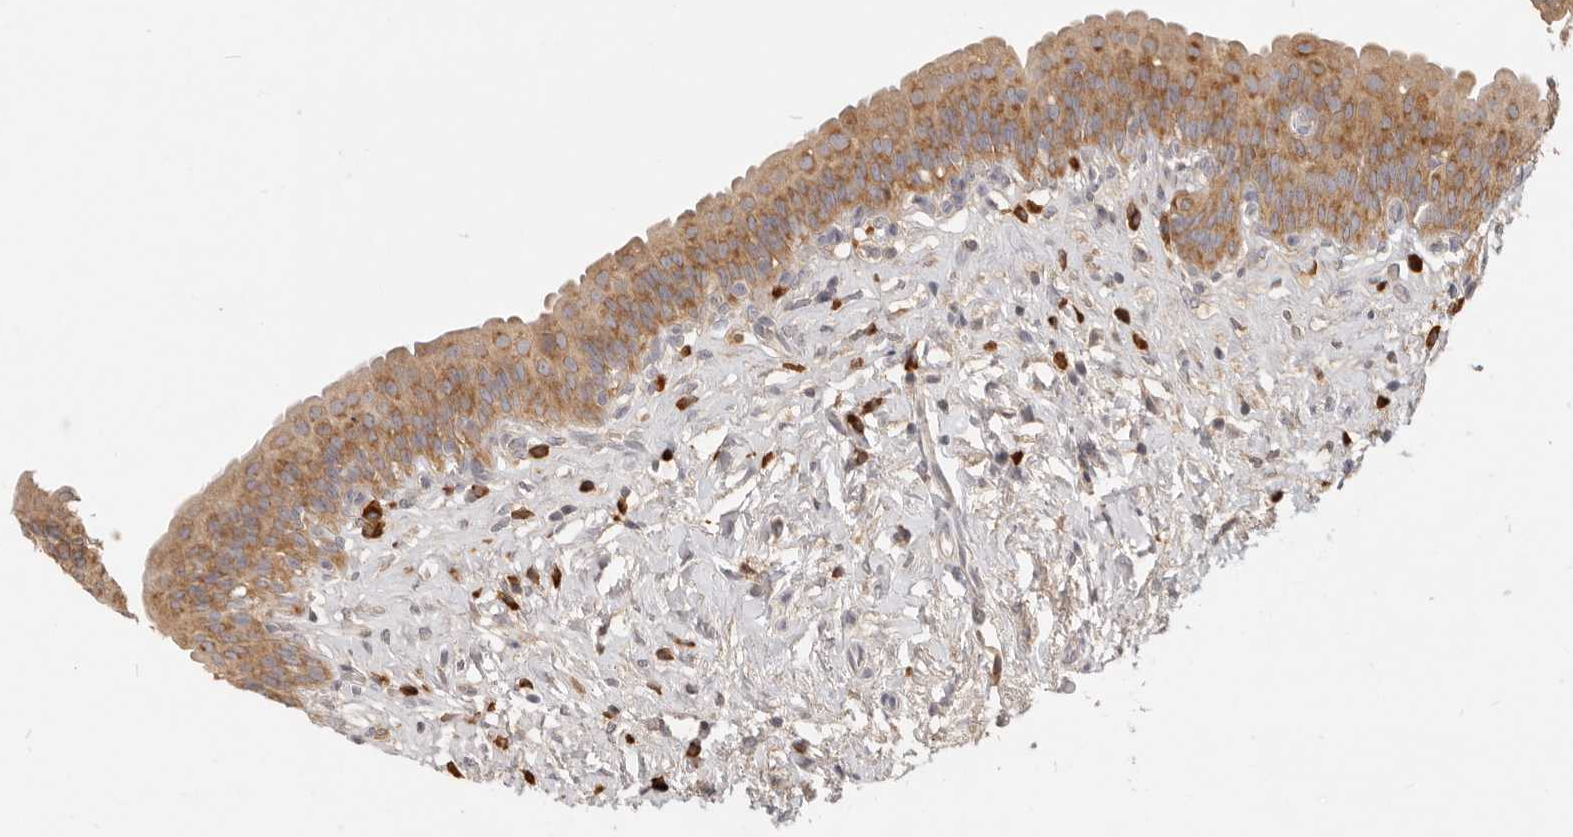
{"staining": {"intensity": "moderate", "quantity": ">75%", "location": "cytoplasmic/membranous"}, "tissue": "urinary bladder", "cell_type": "Urothelial cells", "image_type": "normal", "snomed": [{"axis": "morphology", "description": "Normal tissue, NOS"}, {"axis": "topography", "description": "Urinary bladder"}], "caption": "Protein expression analysis of unremarkable urinary bladder demonstrates moderate cytoplasmic/membranous expression in about >75% of urothelial cells. (DAB (3,3'-diaminobenzidine) IHC, brown staining for protein, blue staining for nuclei).", "gene": "PABPC4", "patient": {"sex": "male", "age": 83}}